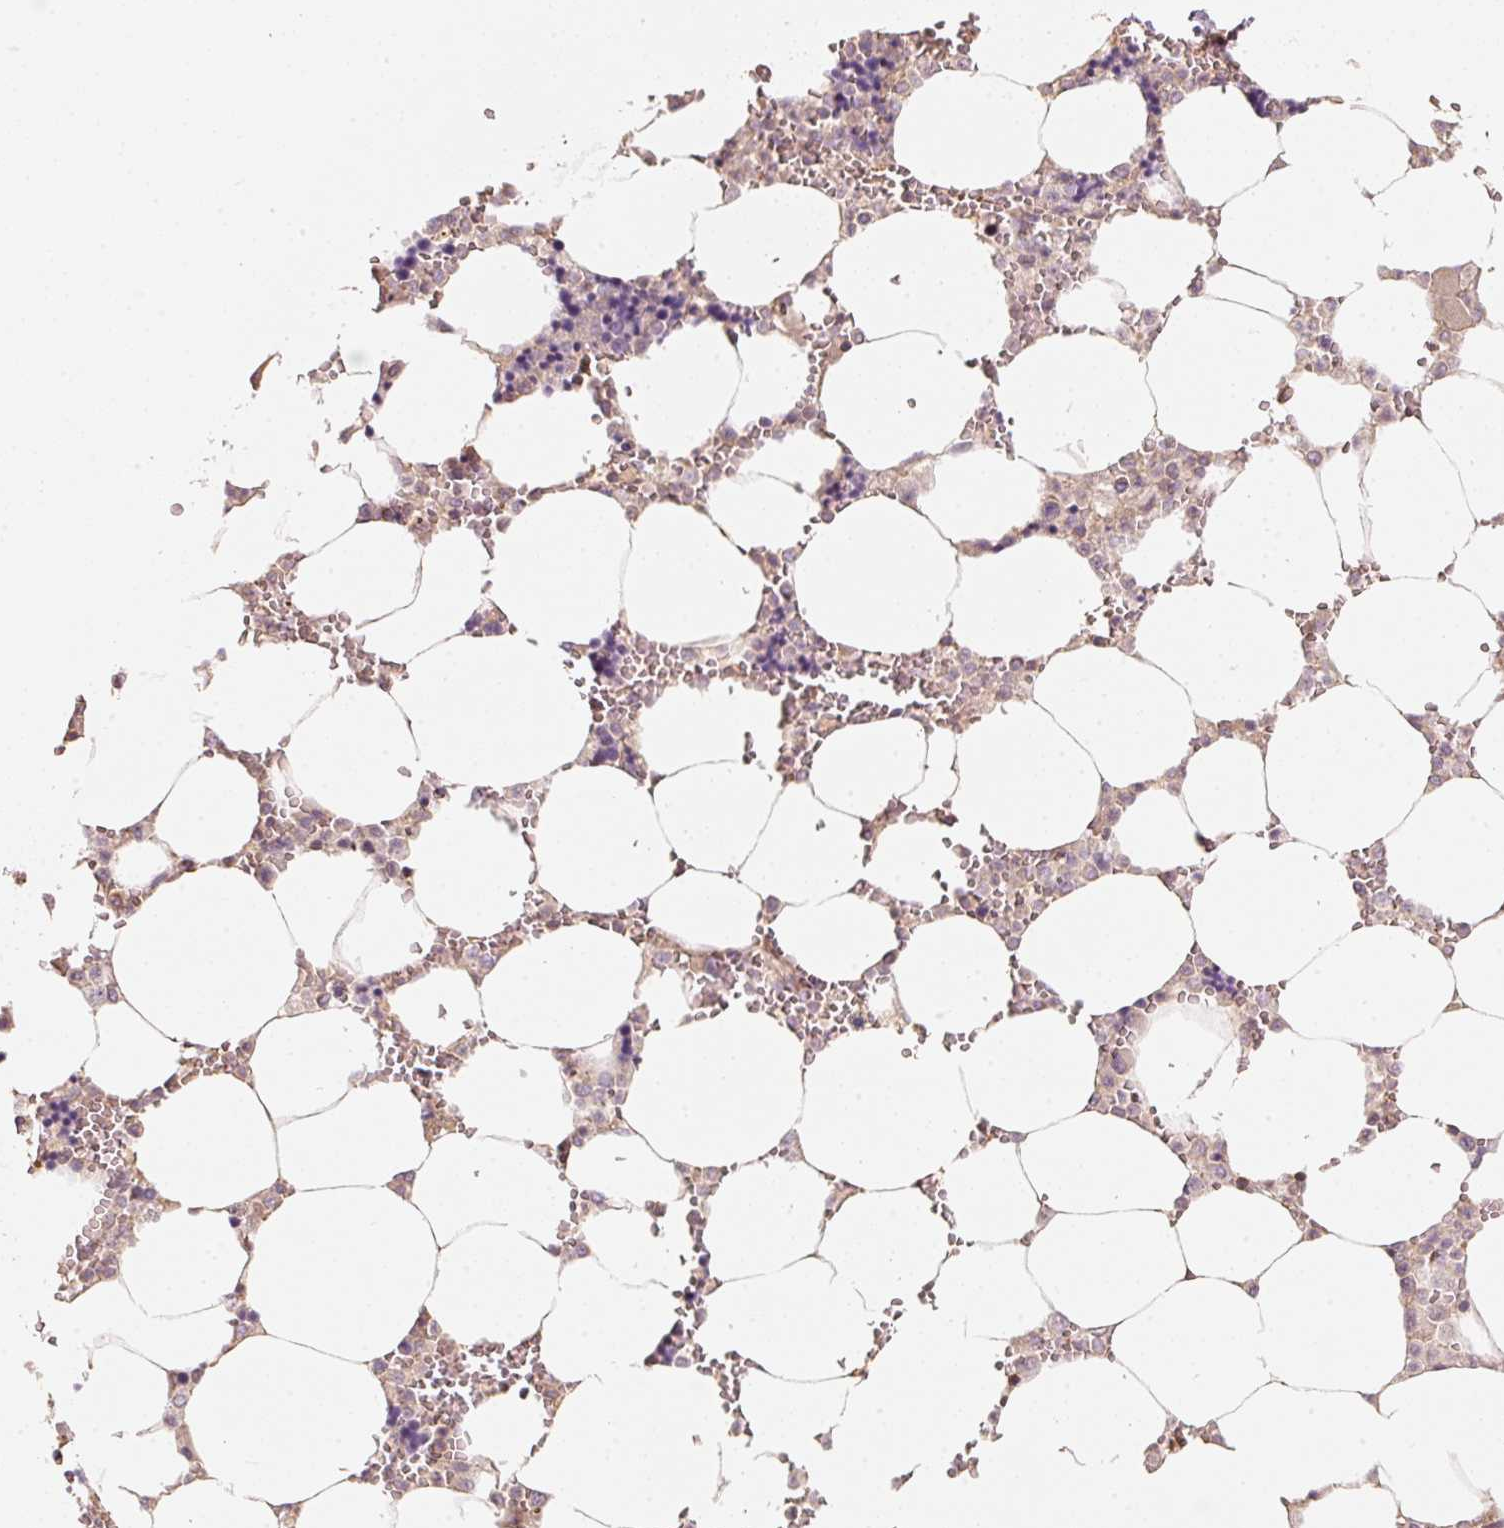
{"staining": {"intensity": "negative", "quantity": "none", "location": "none"}, "tissue": "bone marrow", "cell_type": "Hematopoietic cells", "image_type": "normal", "snomed": [{"axis": "morphology", "description": "Normal tissue, NOS"}, {"axis": "topography", "description": "Bone marrow"}], "caption": "Immunohistochemical staining of normal human bone marrow reveals no significant staining in hematopoietic cells.", "gene": "CEP95", "patient": {"sex": "male", "age": 64}}